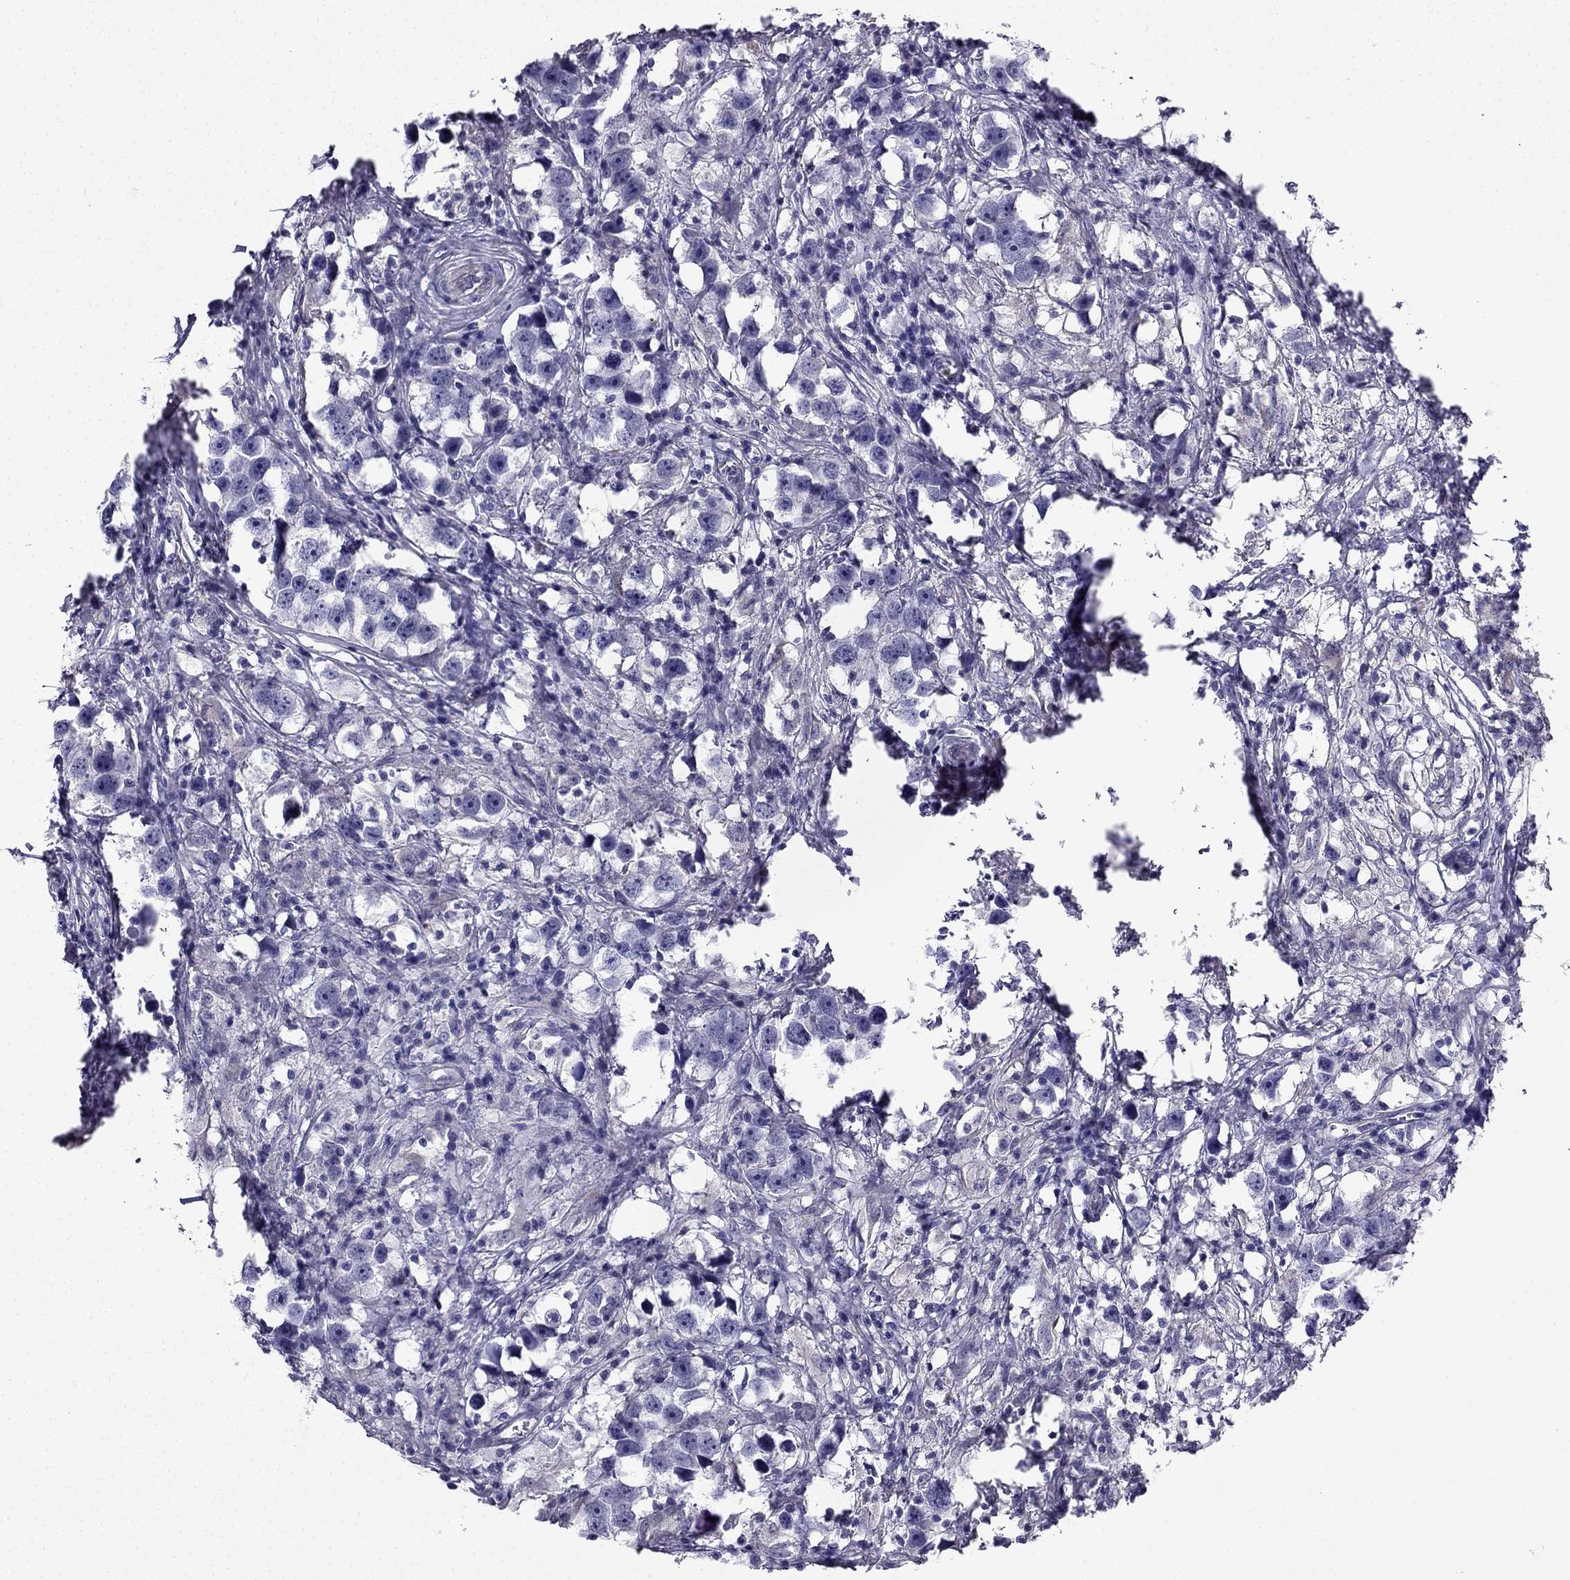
{"staining": {"intensity": "negative", "quantity": "none", "location": "none"}, "tissue": "testis cancer", "cell_type": "Tumor cells", "image_type": "cancer", "snomed": [{"axis": "morphology", "description": "Seminoma, NOS"}, {"axis": "topography", "description": "Testis"}], "caption": "This micrograph is of testis cancer (seminoma) stained with IHC to label a protein in brown with the nuclei are counter-stained blue. There is no expression in tumor cells.", "gene": "ENOX1", "patient": {"sex": "male", "age": 49}}